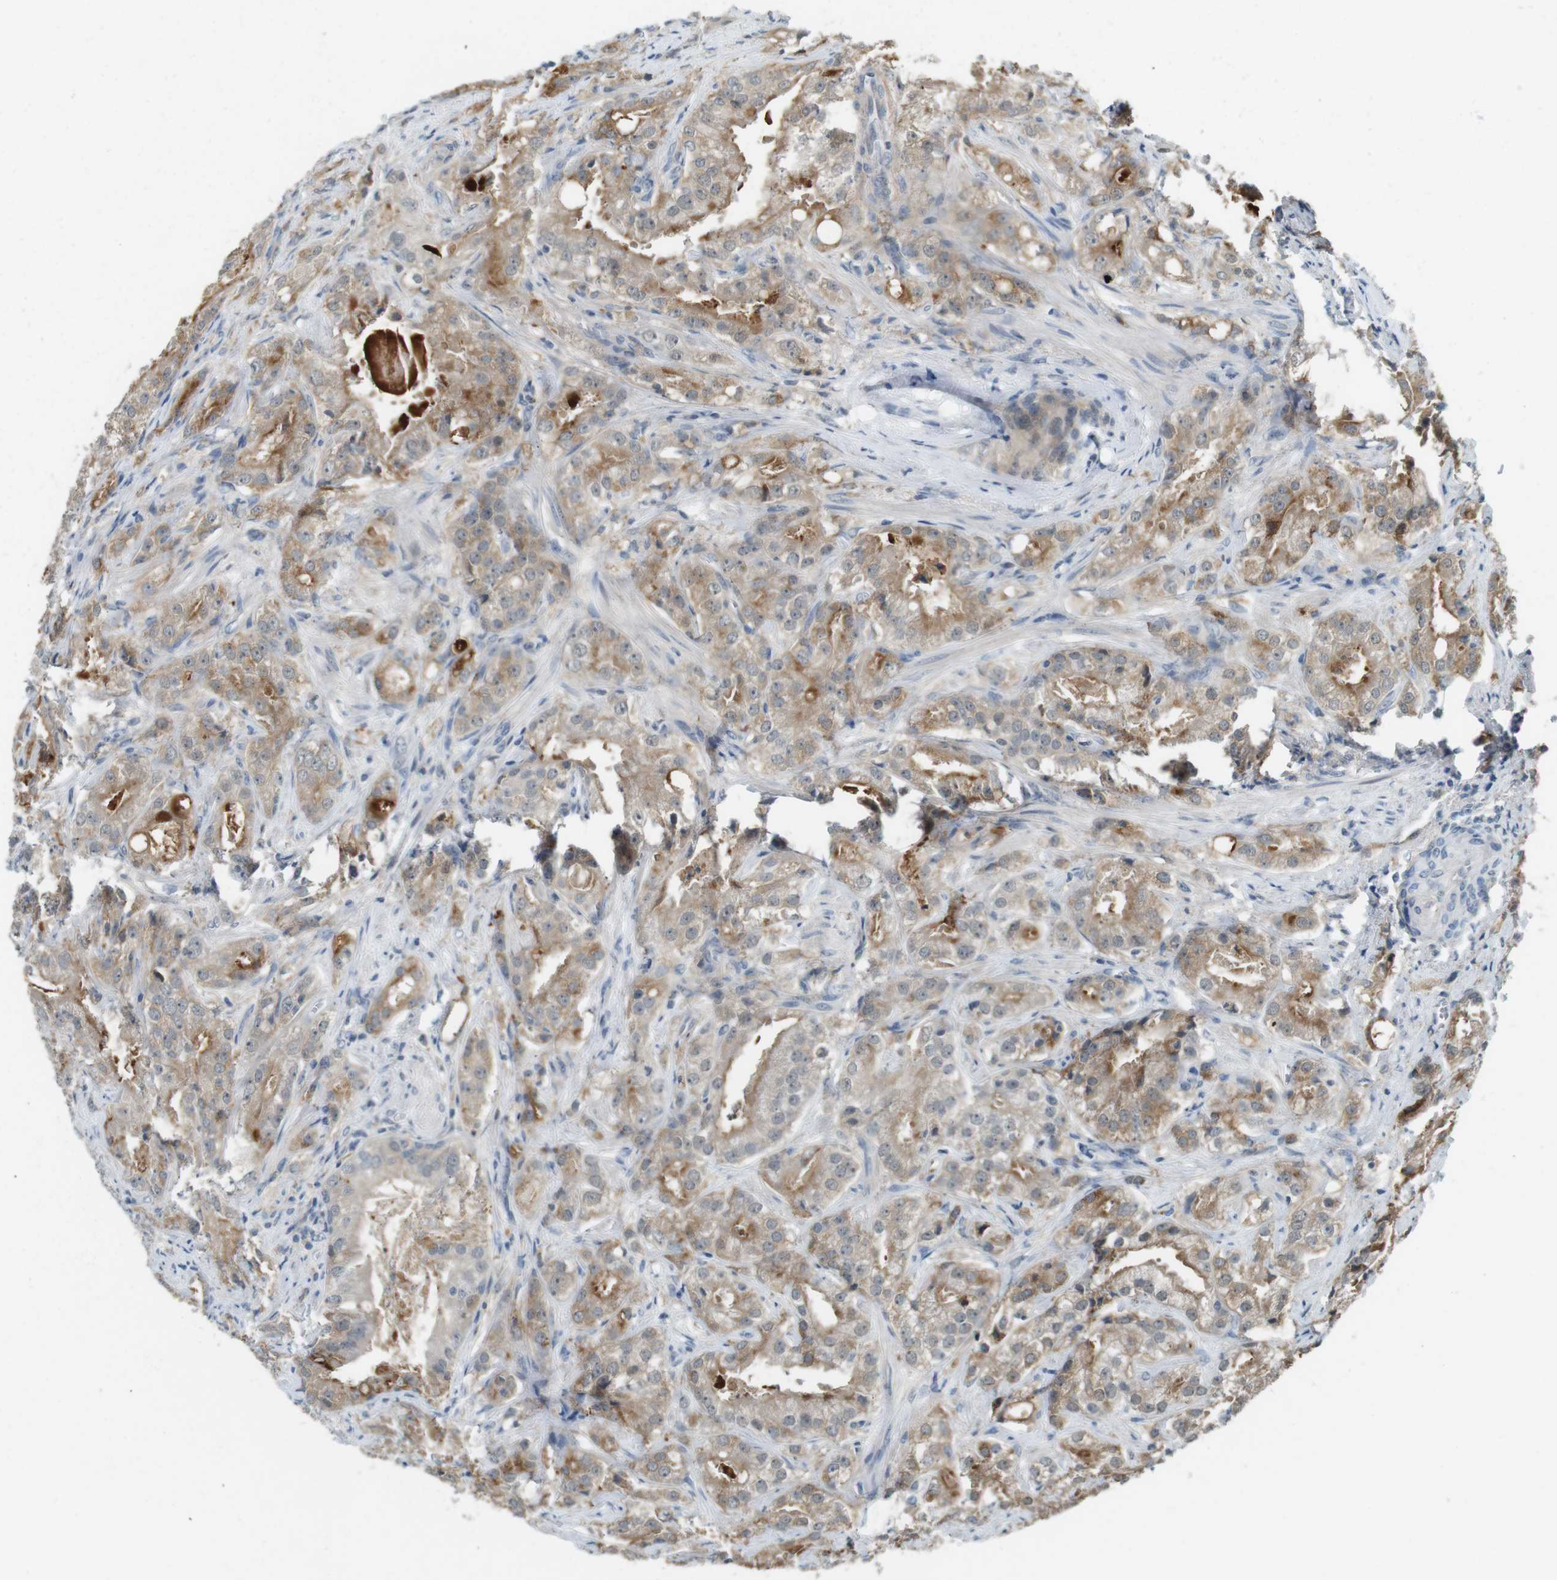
{"staining": {"intensity": "moderate", "quantity": "25%-75%", "location": "cytoplasmic/membranous"}, "tissue": "prostate cancer", "cell_type": "Tumor cells", "image_type": "cancer", "snomed": [{"axis": "morphology", "description": "Adenocarcinoma, High grade"}, {"axis": "topography", "description": "Prostate"}], "caption": "Prostate adenocarcinoma (high-grade) stained with a brown dye displays moderate cytoplasmic/membranous positive staining in about 25%-75% of tumor cells.", "gene": "CDK14", "patient": {"sex": "male", "age": 64}}